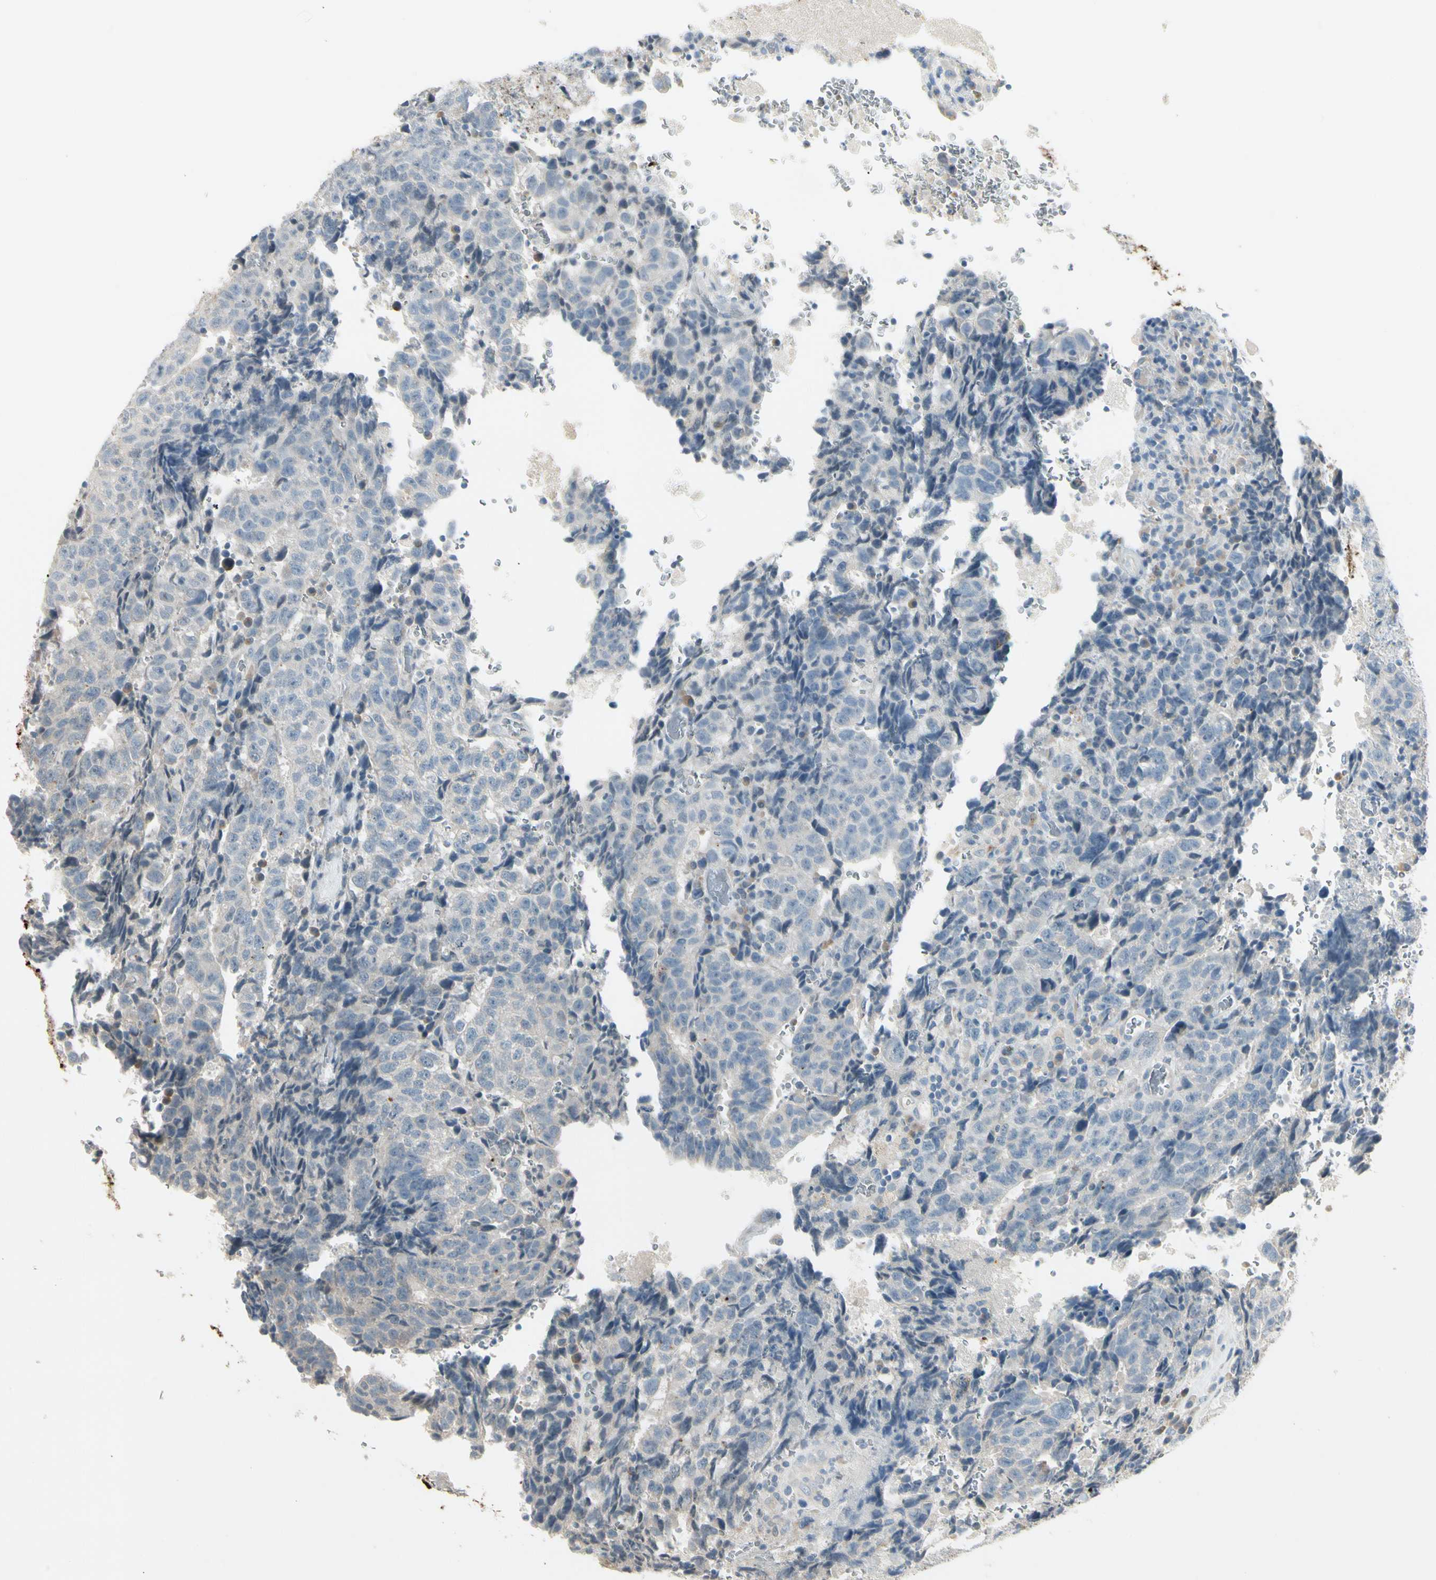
{"staining": {"intensity": "negative", "quantity": "none", "location": "none"}, "tissue": "testis cancer", "cell_type": "Tumor cells", "image_type": "cancer", "snomed": [{"axis": "morphology", "description": "Necrosis, NOS"}, {"axis": "morphology", "description": "Carcinoma, Embryonal, NOS"}, {"axis": "topography", "description": "Testis"}], "caption": "A high-resolution histopathology image shows IHC staining of testis cancer (embryonal carcinoma), which demonstrates no significant positivity in tumor cells. Brightfield microscopy of immunohistochemistry (IHC) stained with DAB (brown) and hematoxylin (blue), captured at high magnification.", "gene": "SKIL", "patient": {"sex": "male", "age": 19}}